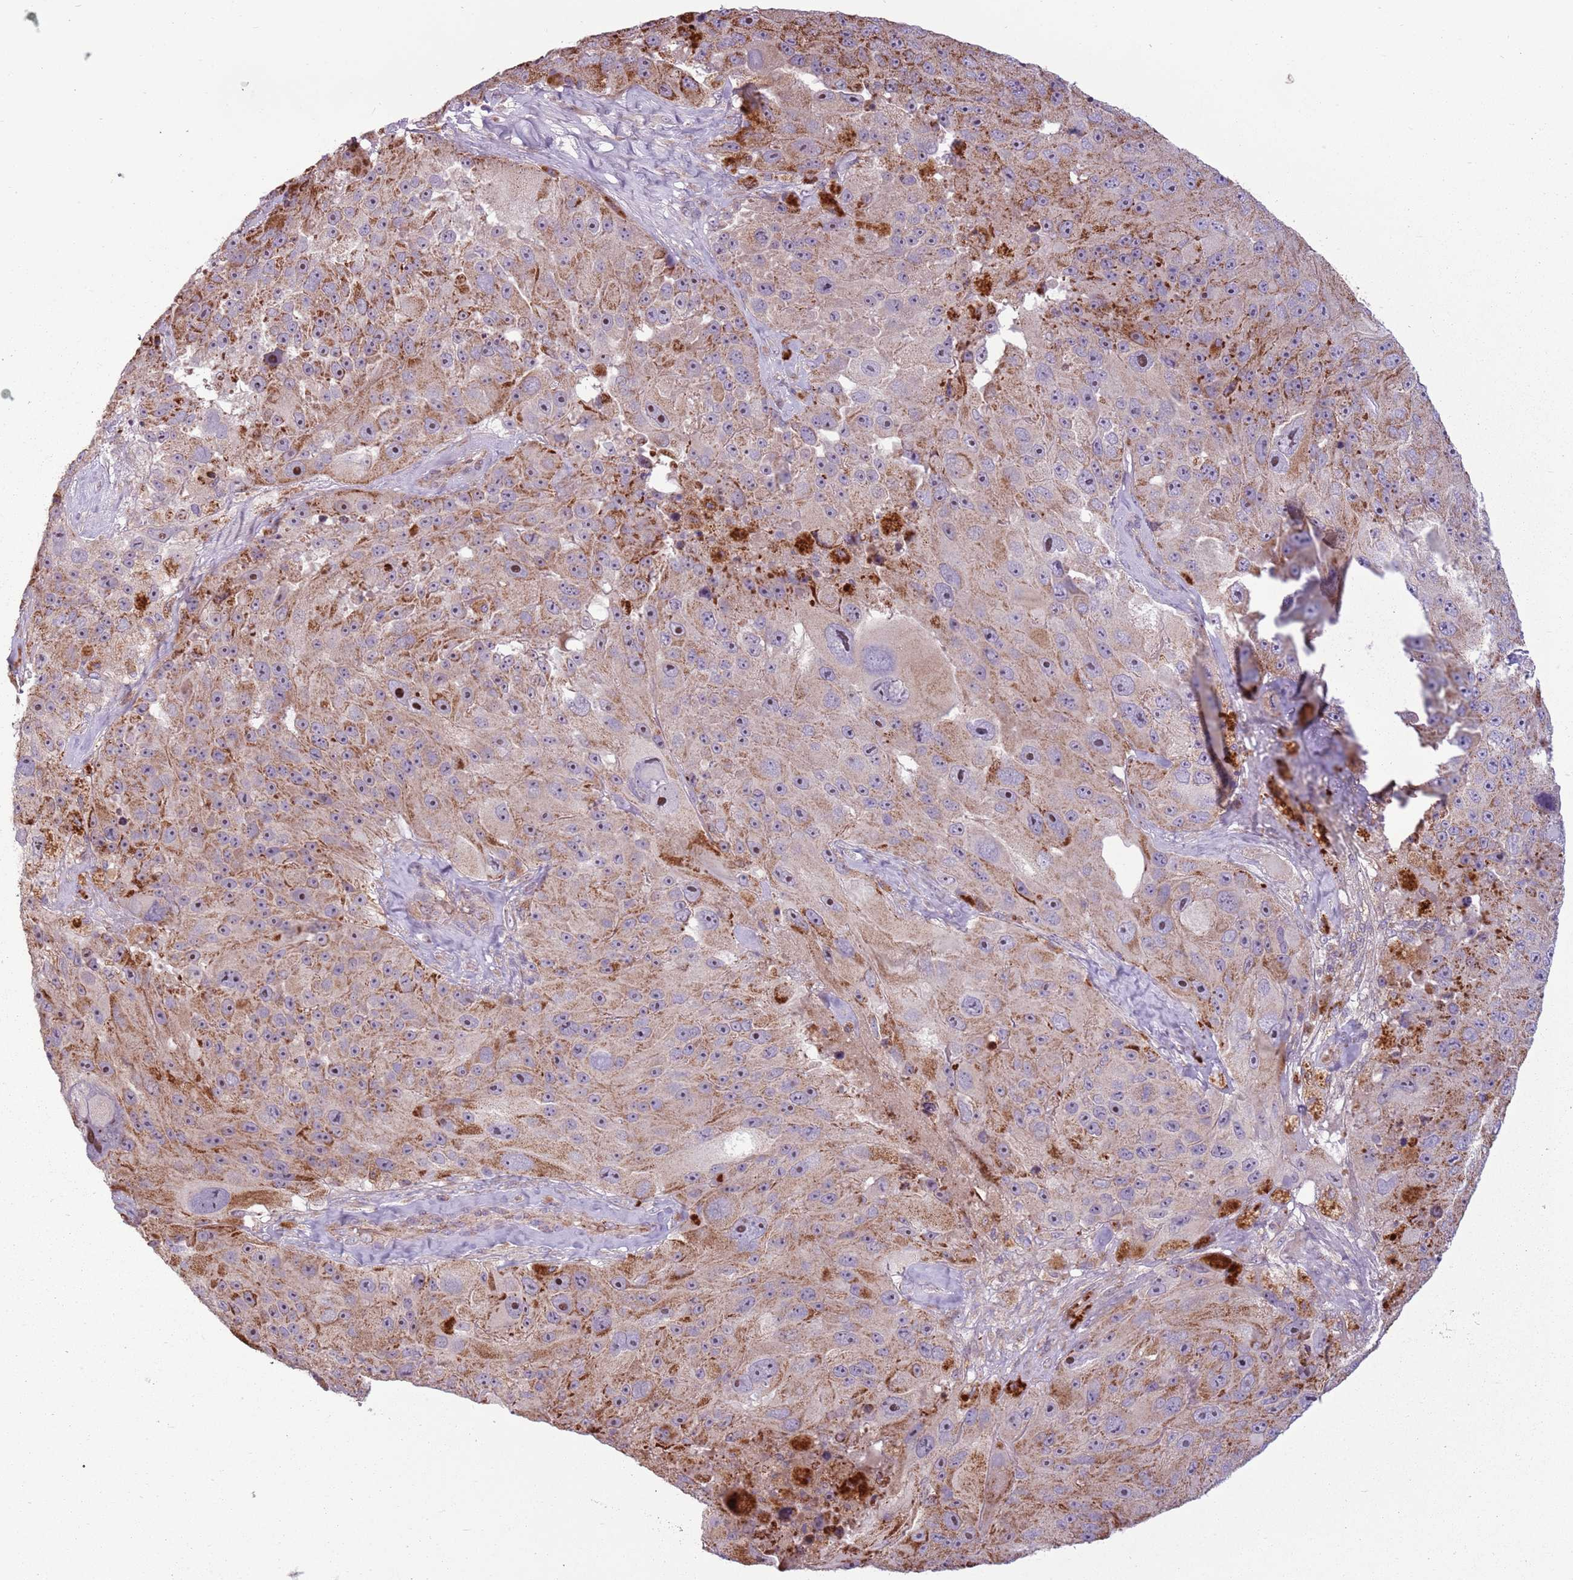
{"staining": {"intensity": "moderate", "quantity": "25%-75%", "location": "cytoplasmic/membranous"}, "tissue": "melanoma", "cell_type": "Tumor cells", "image_type": "cancer", "snomed": [{"axis": "morphology", "description": "Malignant melanoma, Metastatic site"}, {"axis": "topography", "description": "Lymph node"}], "caption": "Immunohistochemistry (IHC) (DAB (3,3'-diaminobenzidine)) staining of melanoma exhibits moderate cytoplasmic/membranous protein staining in approximately 25%-75% of tumor cells.", "gene": "ZNF530", "patient": {"sex": "male", "age": 62}}